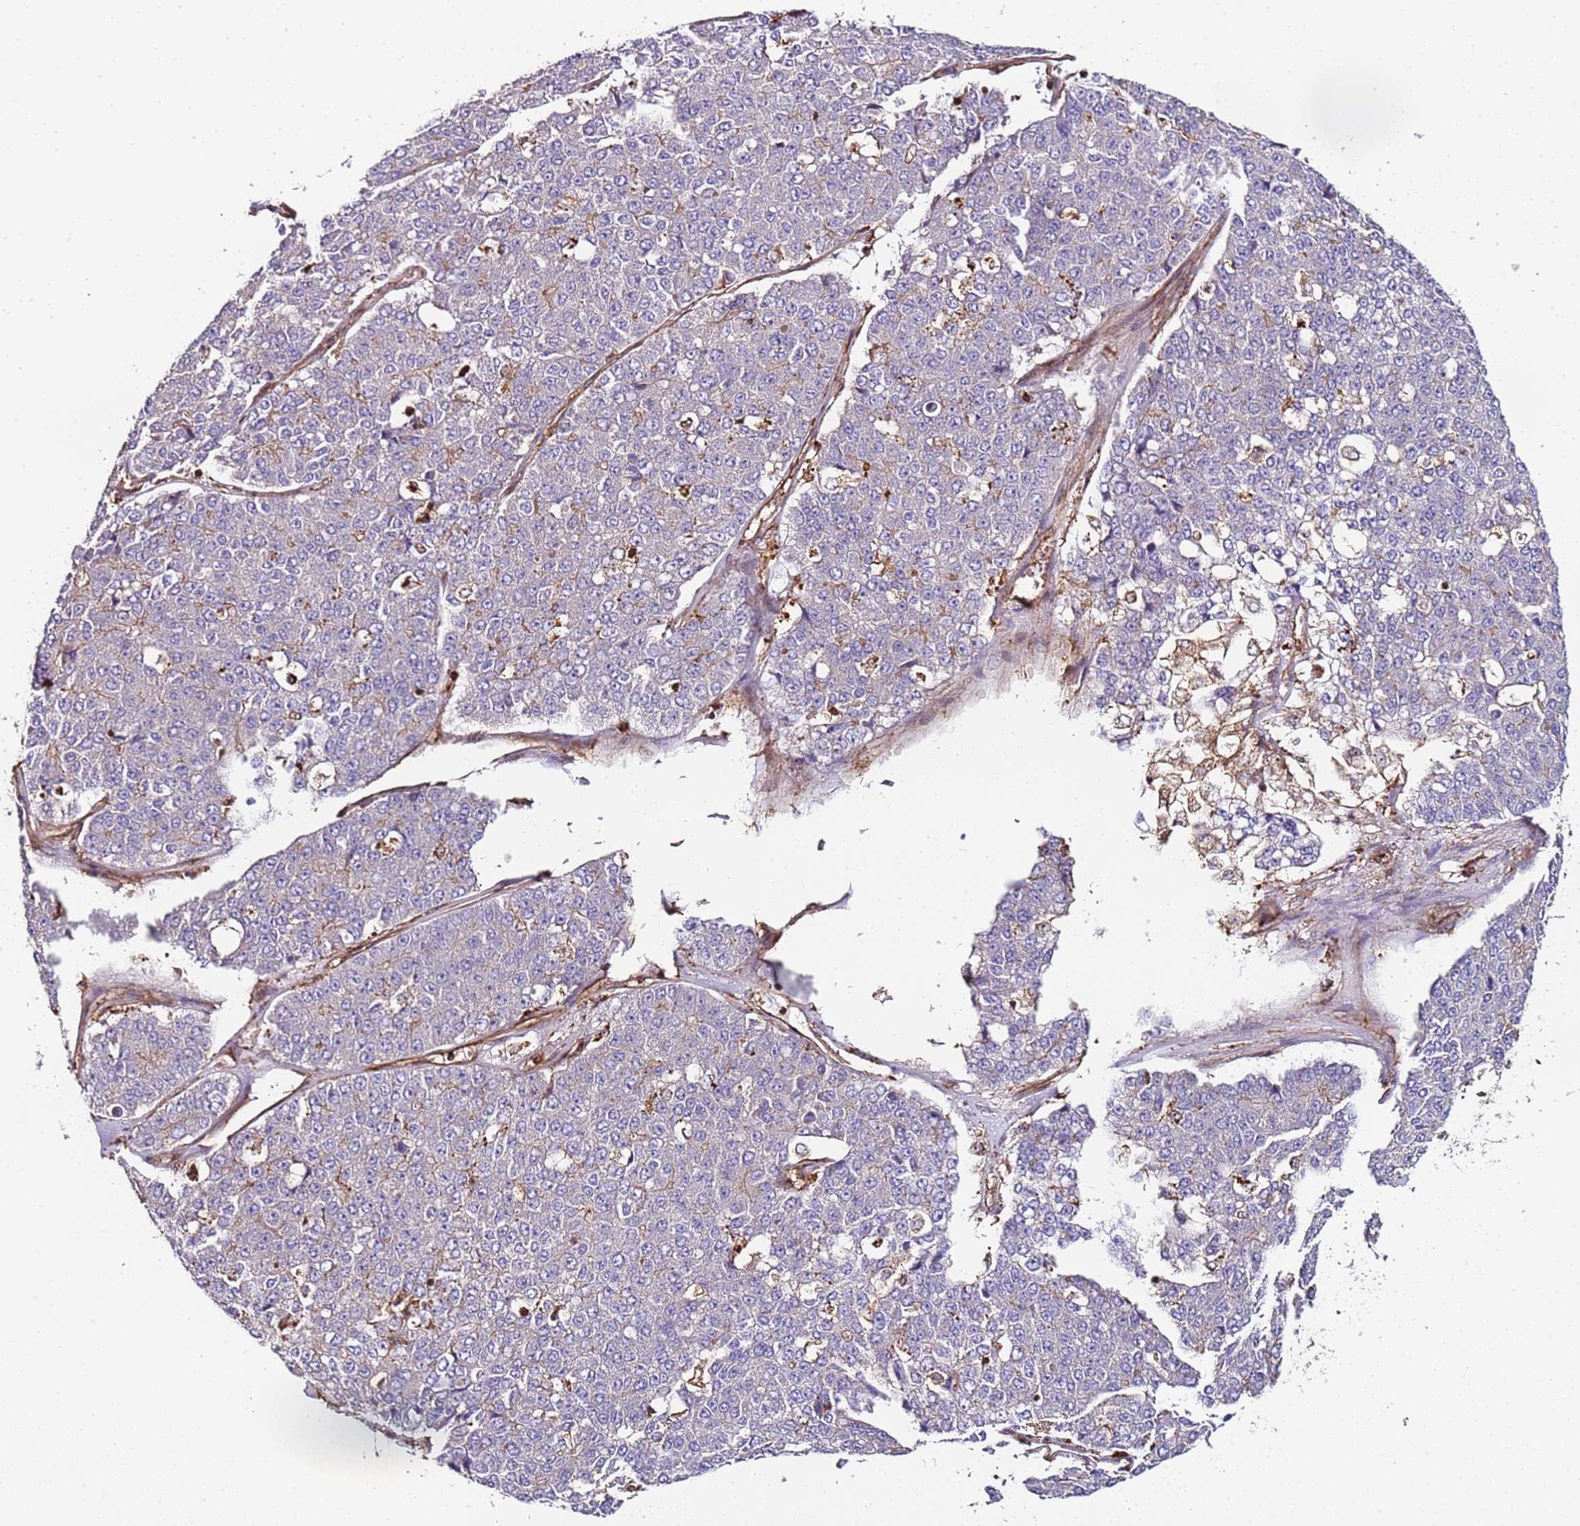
{"staining": {"intensity": "negative", "quantity": "none", "location": "none"}, "tissue": "pancreatic cancer", "cell_type": "Tumor cells", "image_type": "cancer", "snomed": [{"axis": "morphology", "description": "Adenocarcinoma, NOS"}, {"axis": "topography", "description": "Pancreas"}], "caption": "Immunohistochemistry of pancreatic cancer shows no expression in tumor cells.", "gene": "CYP2U1", "patient": {"sex": "male", "age": 50}}